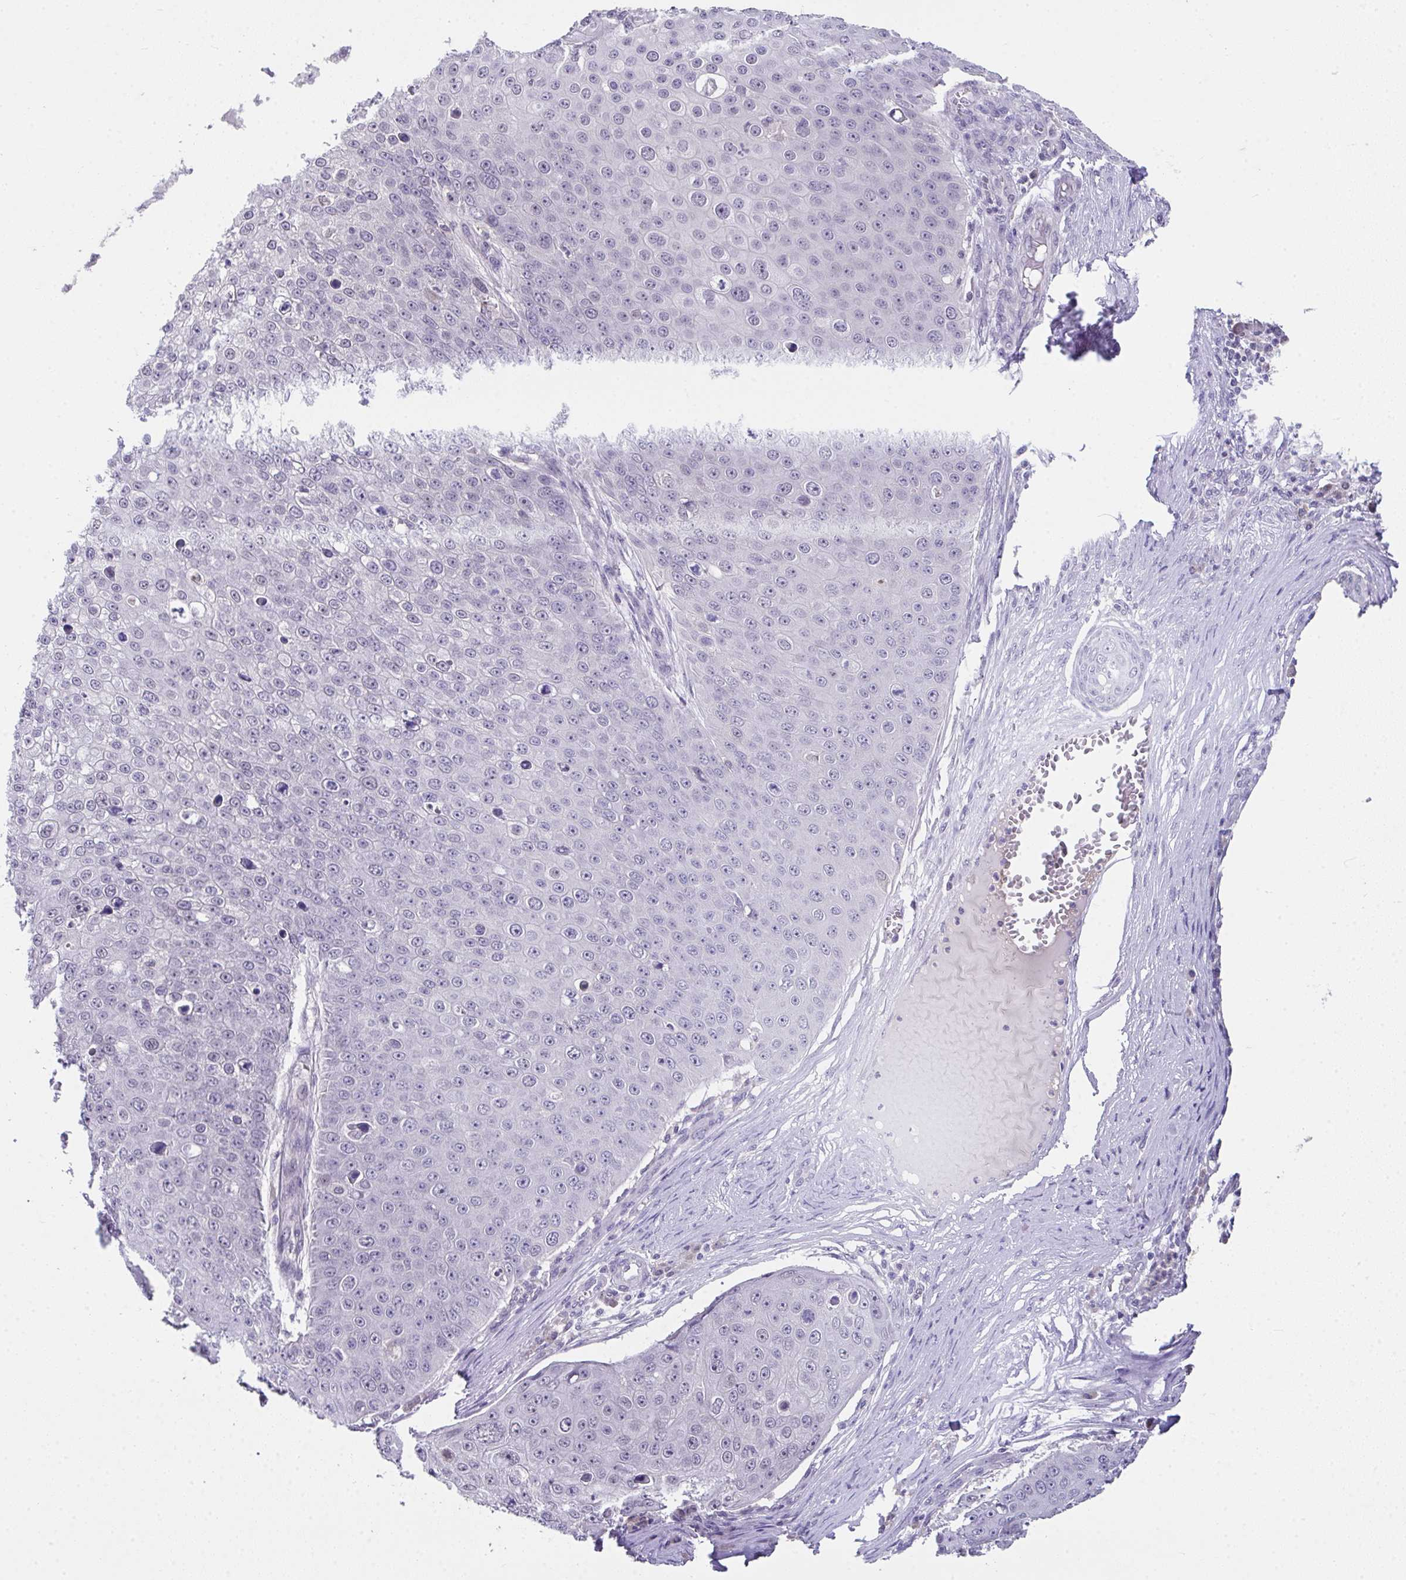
{"staining": {"intensity": "weak", "quantity": "<25%", "location": "nuclear"}, "tissue": "skin cancer", "cell_type": "Tumor cells", "image_type": "cancer", "snomed": [{"axis": "morphology", "description": "Squamous cell carcinoma, NOS"}, {"axis": "topography", "description": "Skin"}], "caption": "This photomicrograph is of skin cancer (squamous cell carcinoma) stained with IHC to label a protein in brown with the nuclei are counter-stained blue. There is no staining in tumor cells.", "gene": "GLTPD2", "patient": {"sex": "male", "age": 71}}